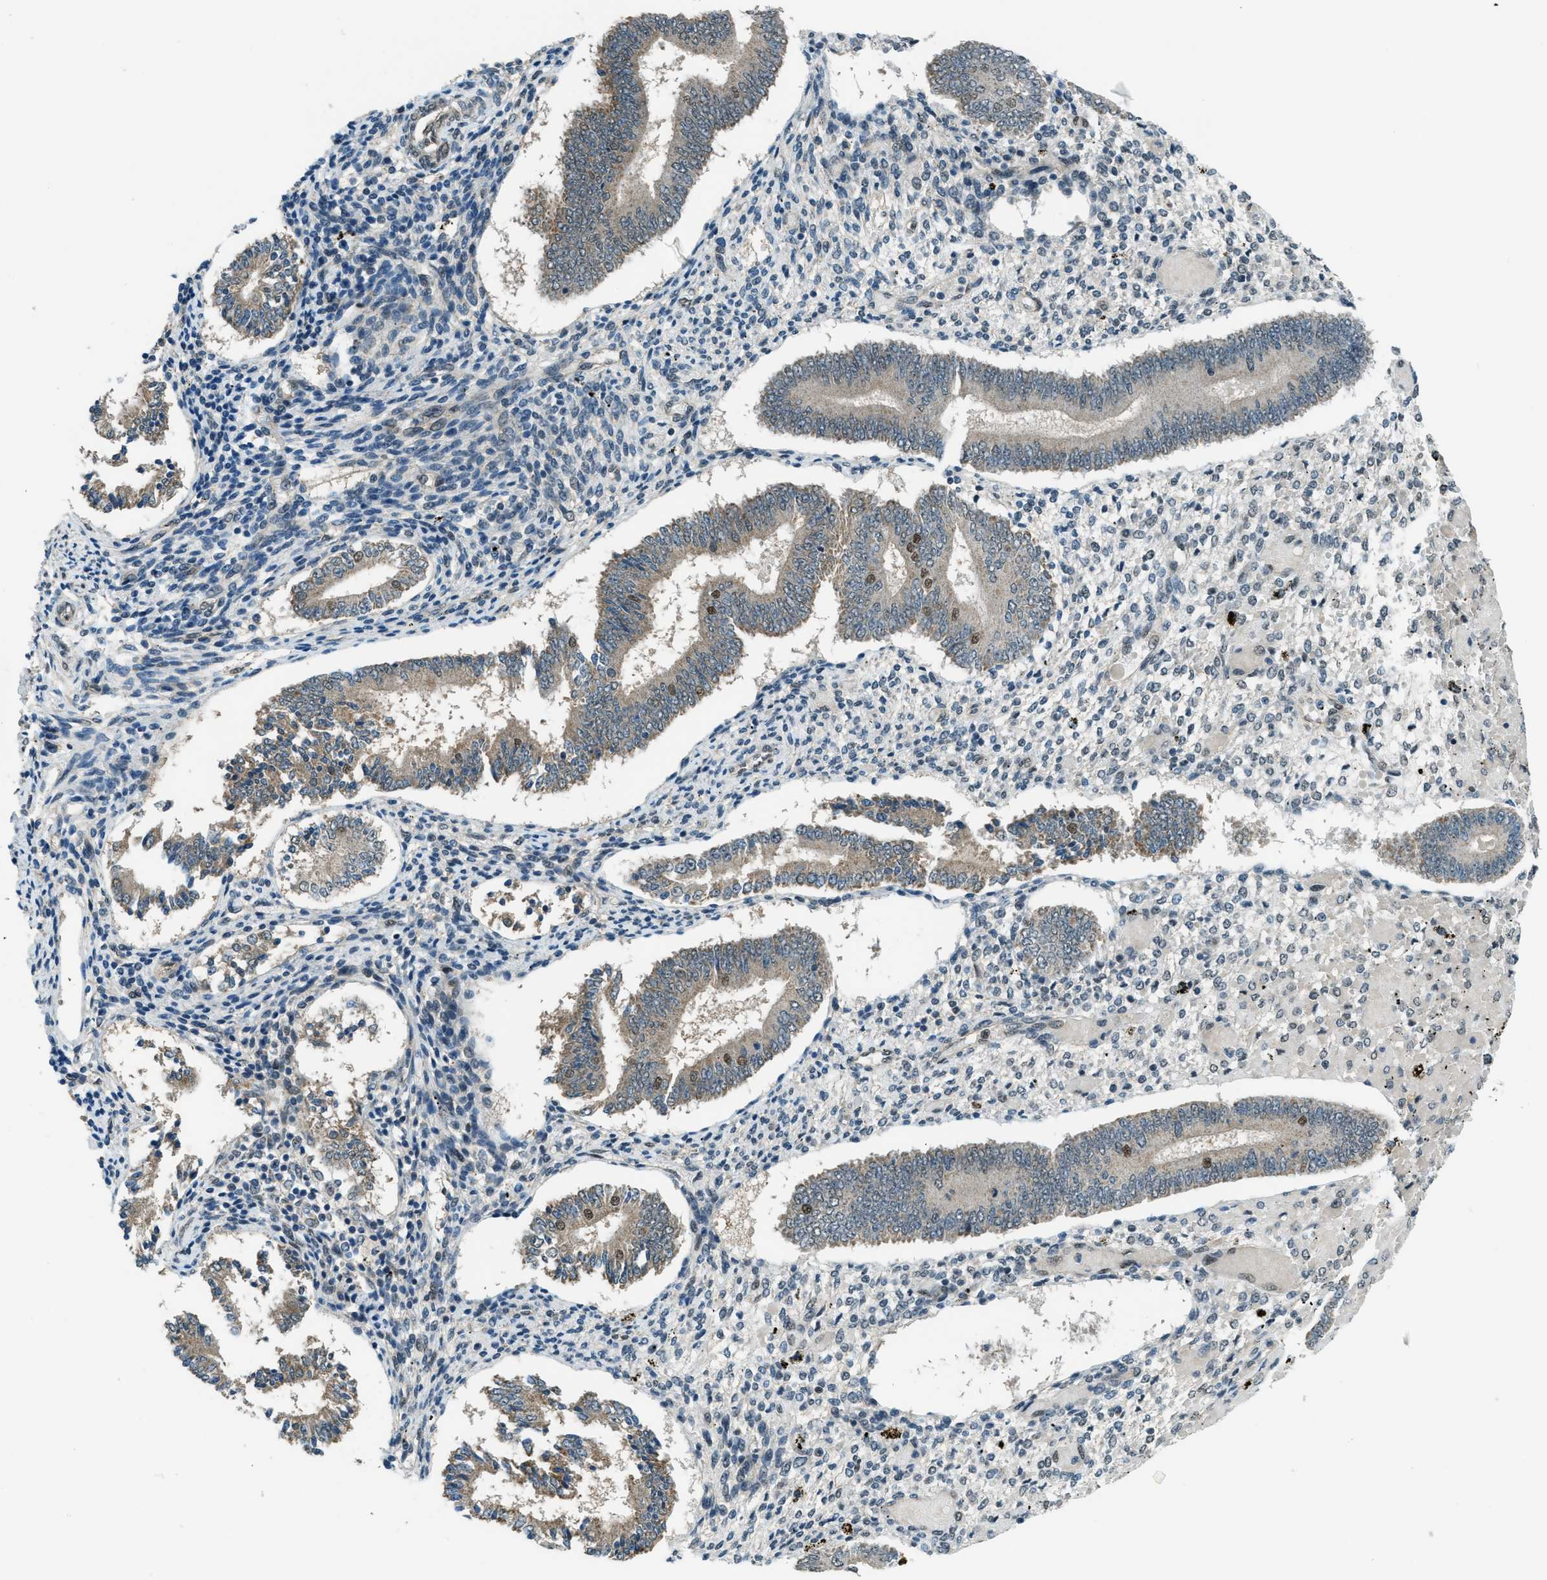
{"staining": {"intensity": "negative", "quantity": "none", "location": "none"}, "tissue": "endometrium", "cell_type": "Cells in endometrial stroma", "image_type": "normal", "snomed": [{"axis": "morphology", "description": "Normal tissue, NOS"}, {"axis": "topography", "description": "Endometrium"}], "caption": "Immunohistochemistry of benign endometrium reveals no expression in cells in endometrial stroma.", "gene": "NPEPL1", "patient": {"sex": "female", "age": 42}}